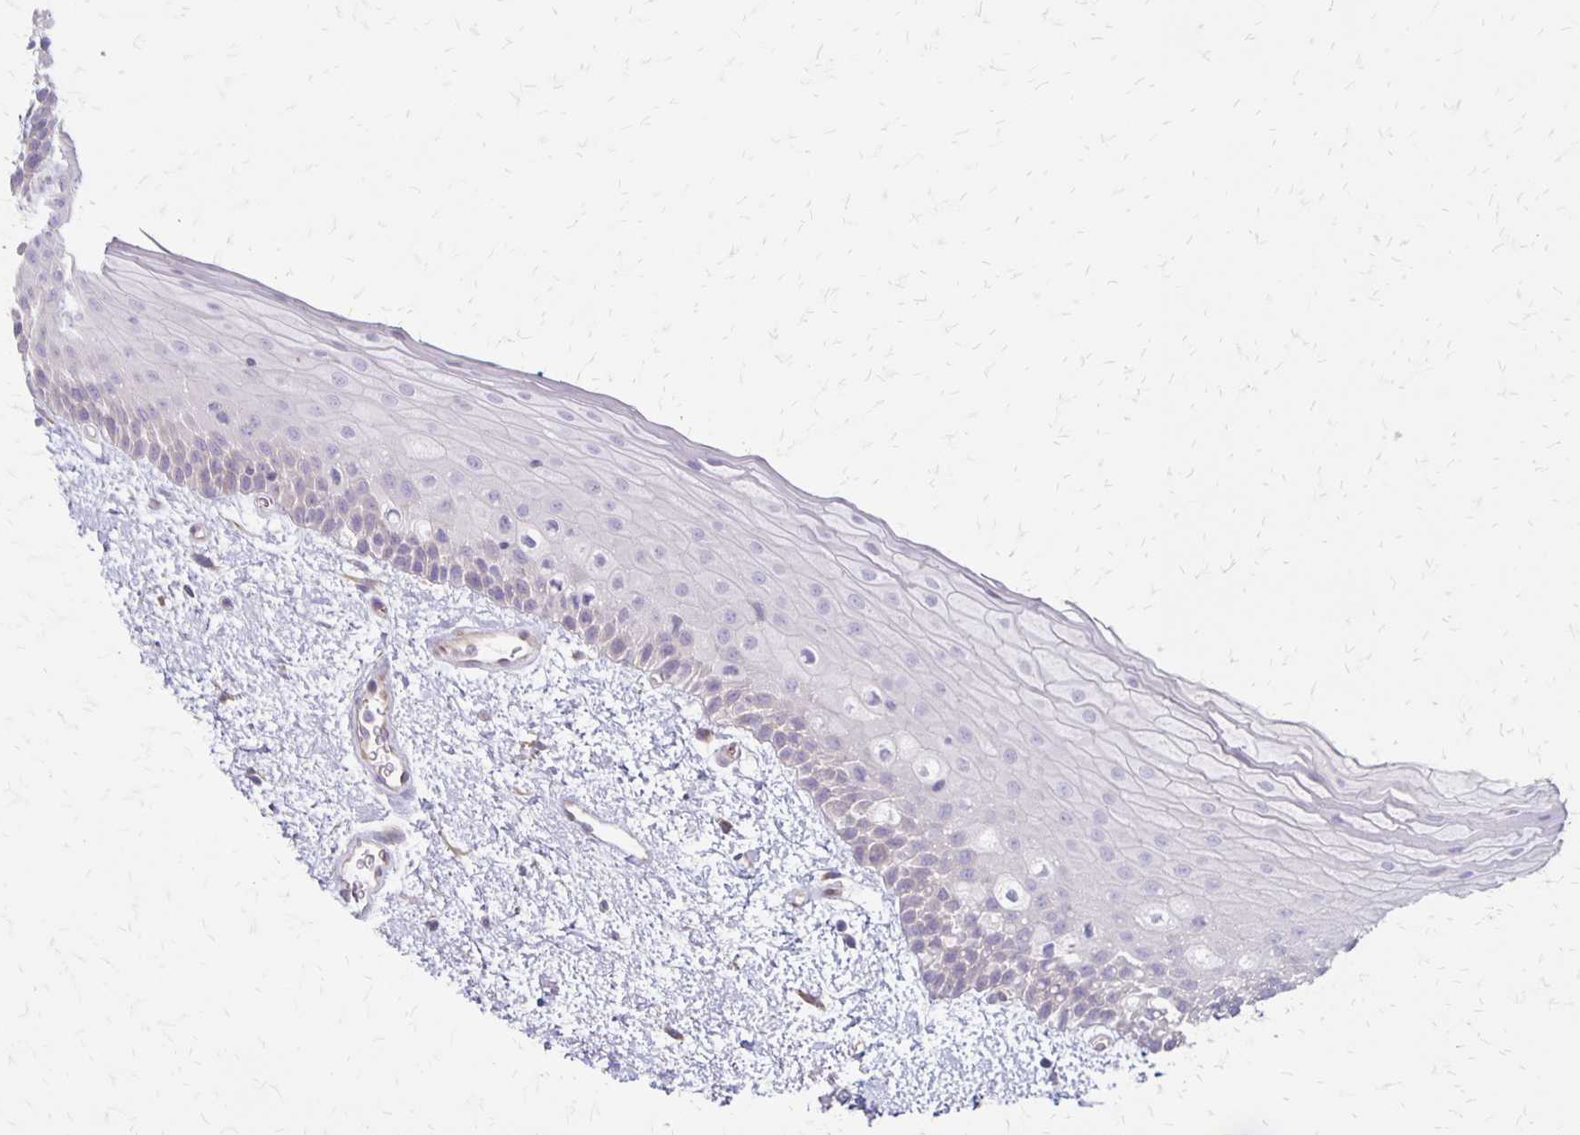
{"staining": {"intensity": "negative", "quantity": "none", "location": "none"}, "tissue": "oral mucosa", "cell_type": "Squamous epithelial cells", "image_type": "normal", "snomed": [{"axis": "morphology", "description": "Normal tissue, NOS"}, {"axis": "topography", "description": "Oral tissue"}], "caption": "An immunohistochemistry image of benign oral mucosa is shown. There is no staining in squamous epithelial cells of oral mucosa.", "gene": "HOMER1", "patient": {"sex": "female", "age": 82}}